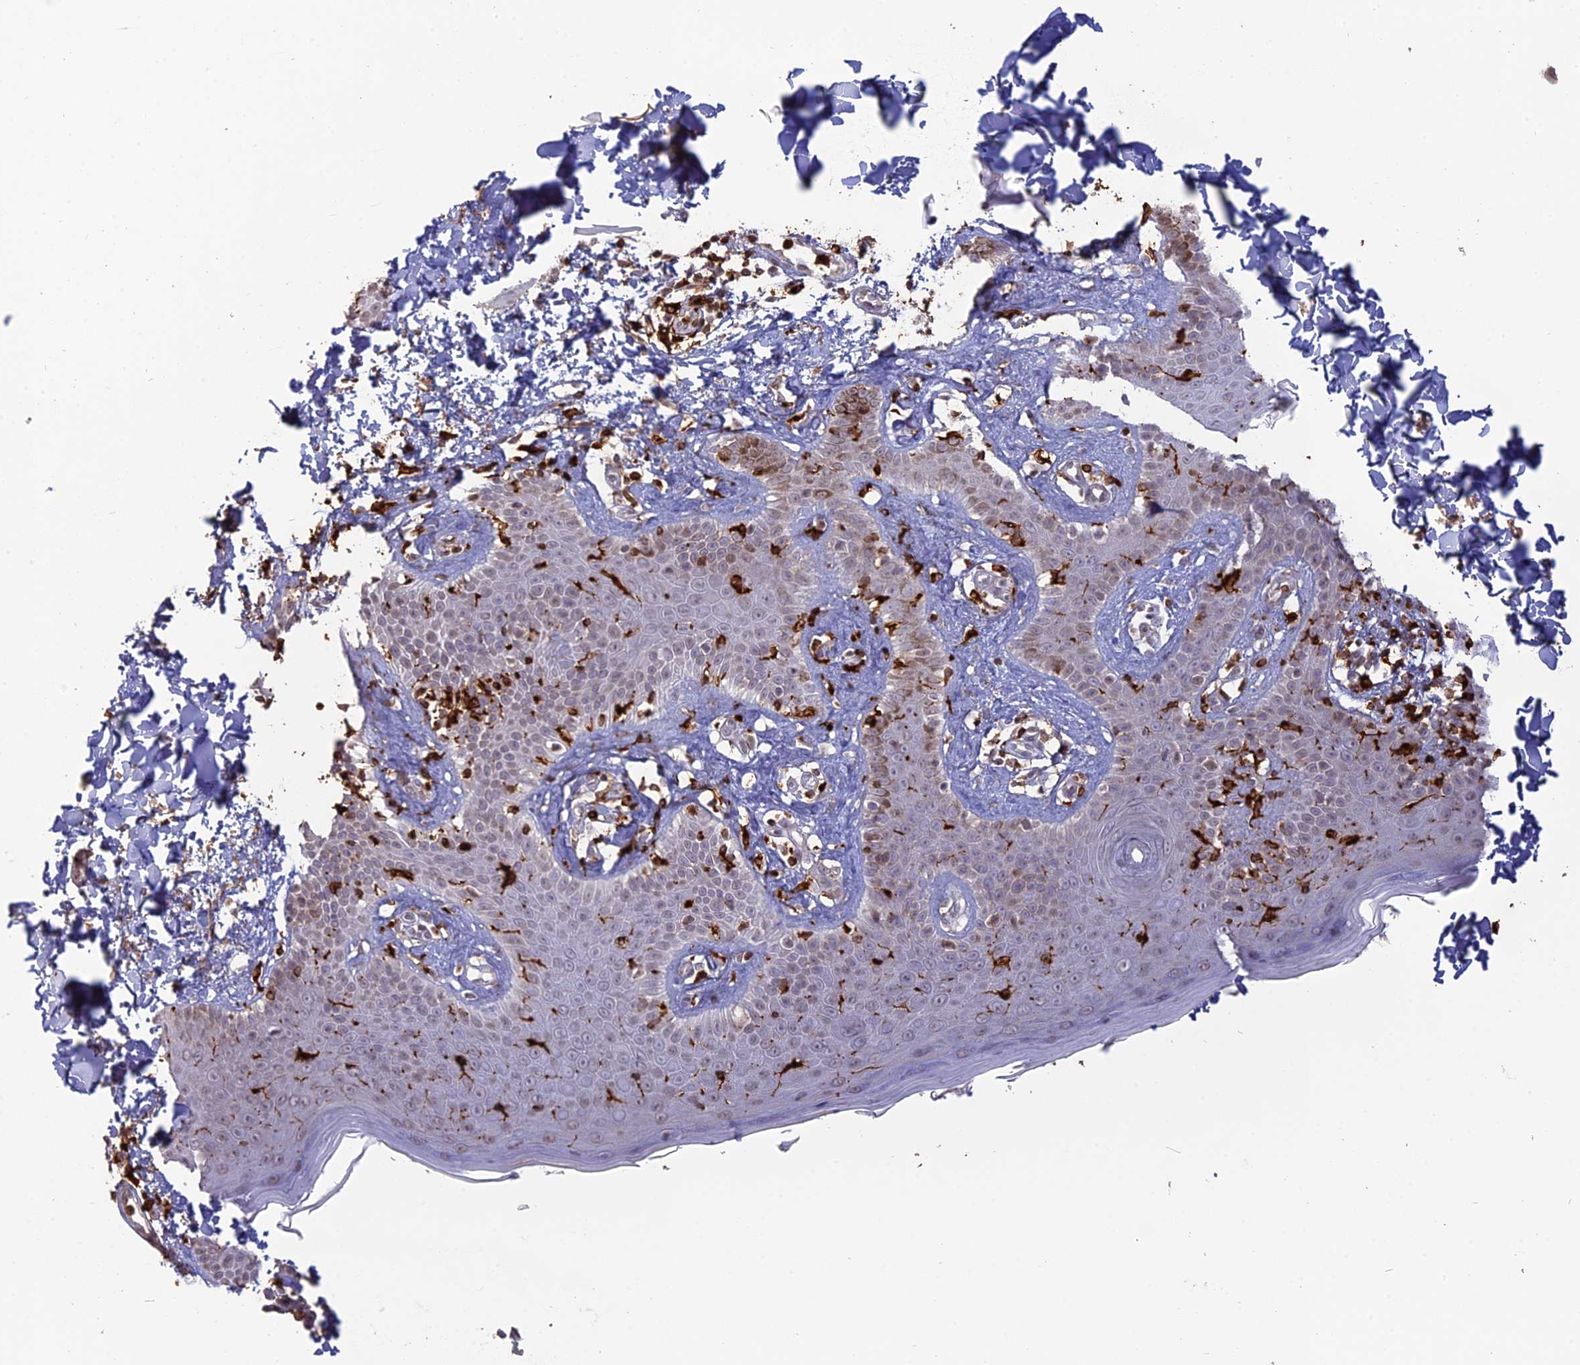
{"staining": {"intensity": "negative", "quantity": "none", "location": "none"}, "tissue": "skin", "cell_type": "Fibroblasts", "image_type": "normal", "snomed": [{"axis": "morphology", "description": "Normal tissue, NOS"}, {"axis": "topography", "description": "Skin"}], "caption": "The histopathology image displays no significant expression in fibroblasts of skin. (Stains: DAB IHC with hematoxylin counter stain, Microscopy: brightfield microscopy at high magnification).", "gene": "APOBR", "patient": {"sex": "male", "age": 52}}